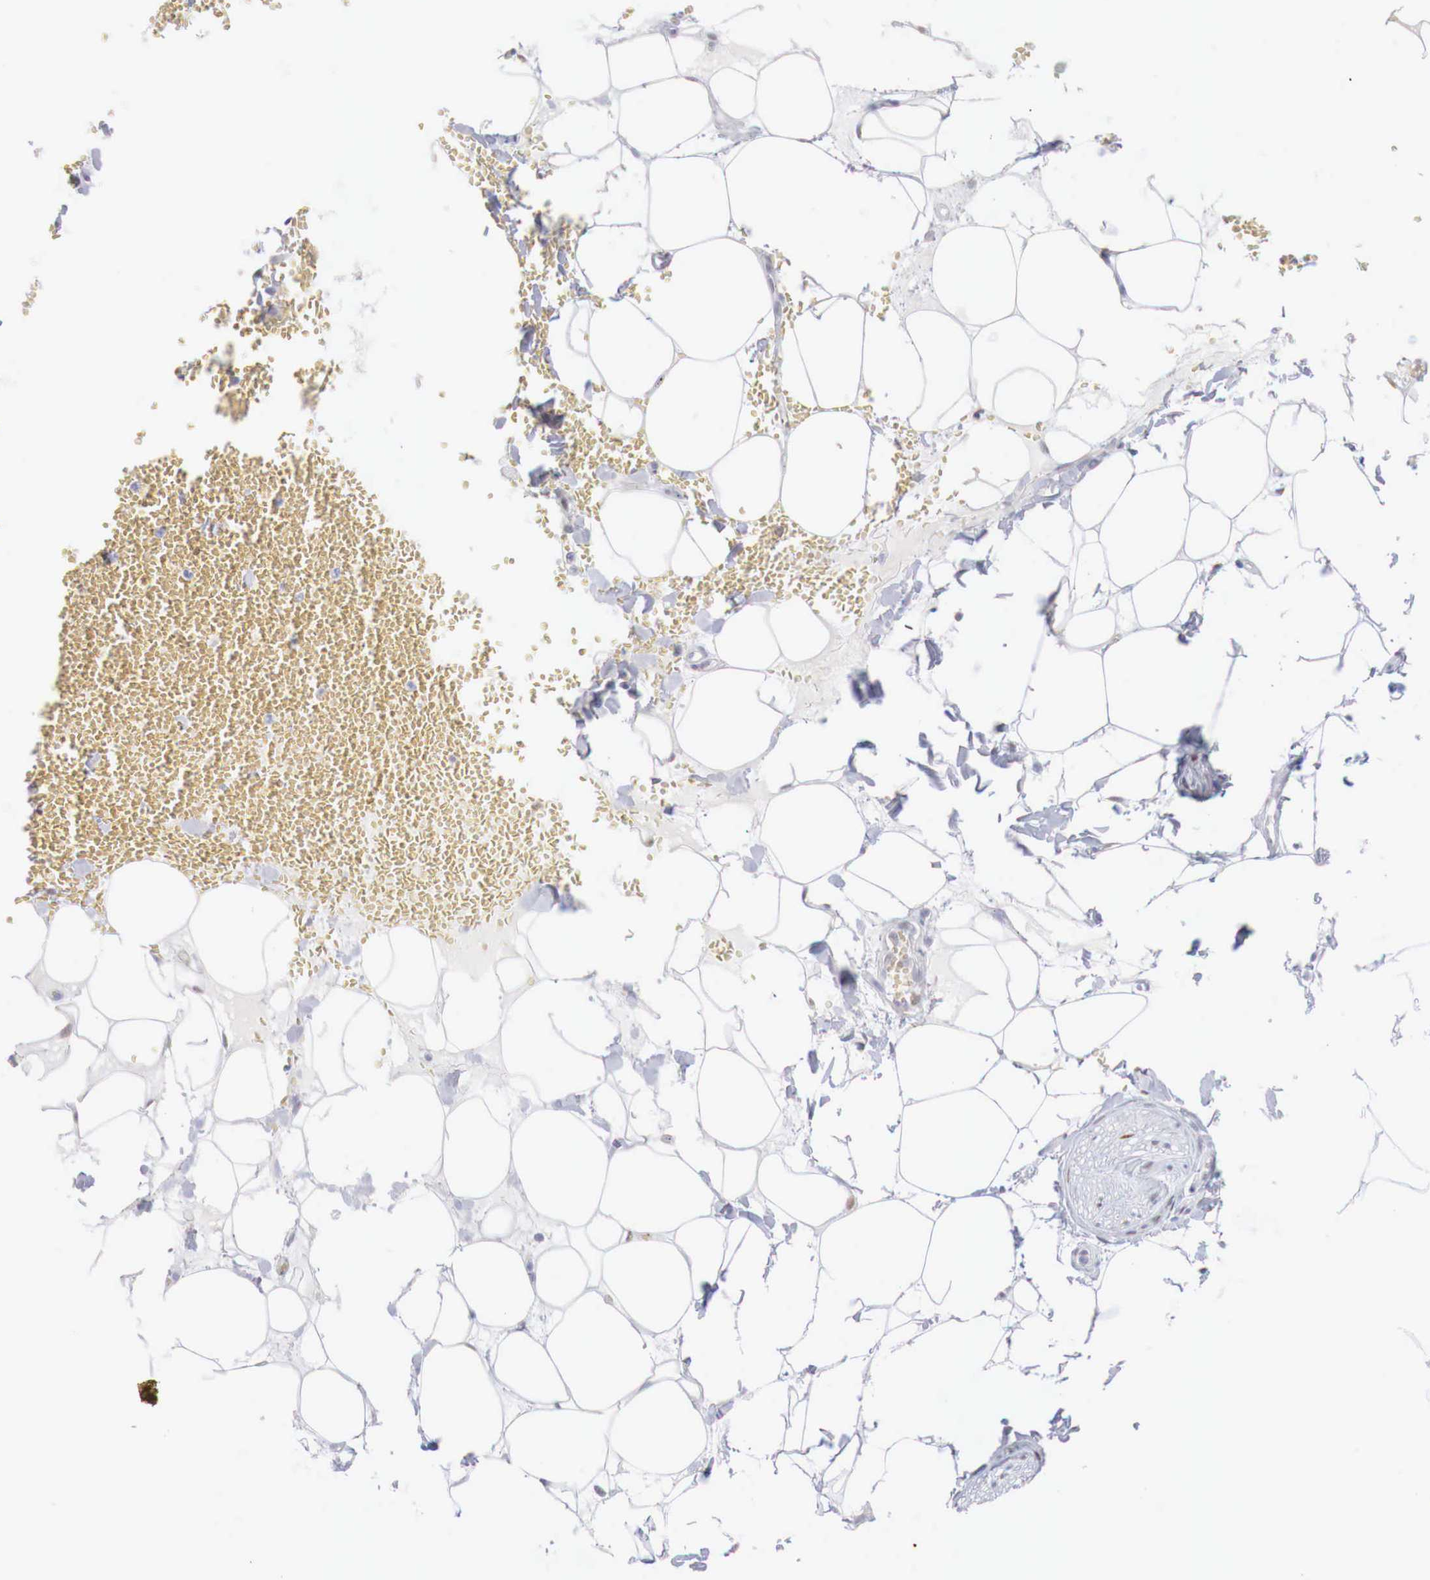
{"staining": {"intensity": "negative", "quantity": "none", "location": "none"}, "tissue": "adipose tissue", "cell_type": "Adipocytes", "image_type": "normal", "snomed": [{"axis": "morphology", "description": "Normal tissue, NOS"}, {"axis": "morphology", "description": "Inflammation, NOS"}, {"axis": "topography", "description": "Lymph node"}, {"axis": "topography", "description": "Peripheral nerve tissue"}], "caption": "Adipocytes show no significant protein positivity in normal adipose tissue. (DAB (3,3'-diaminobenzidine) immunohistochemistry with hematoxylin counter stain).", "gene": "FOXP2", "patient": {"sex": "male", "age": 52}}